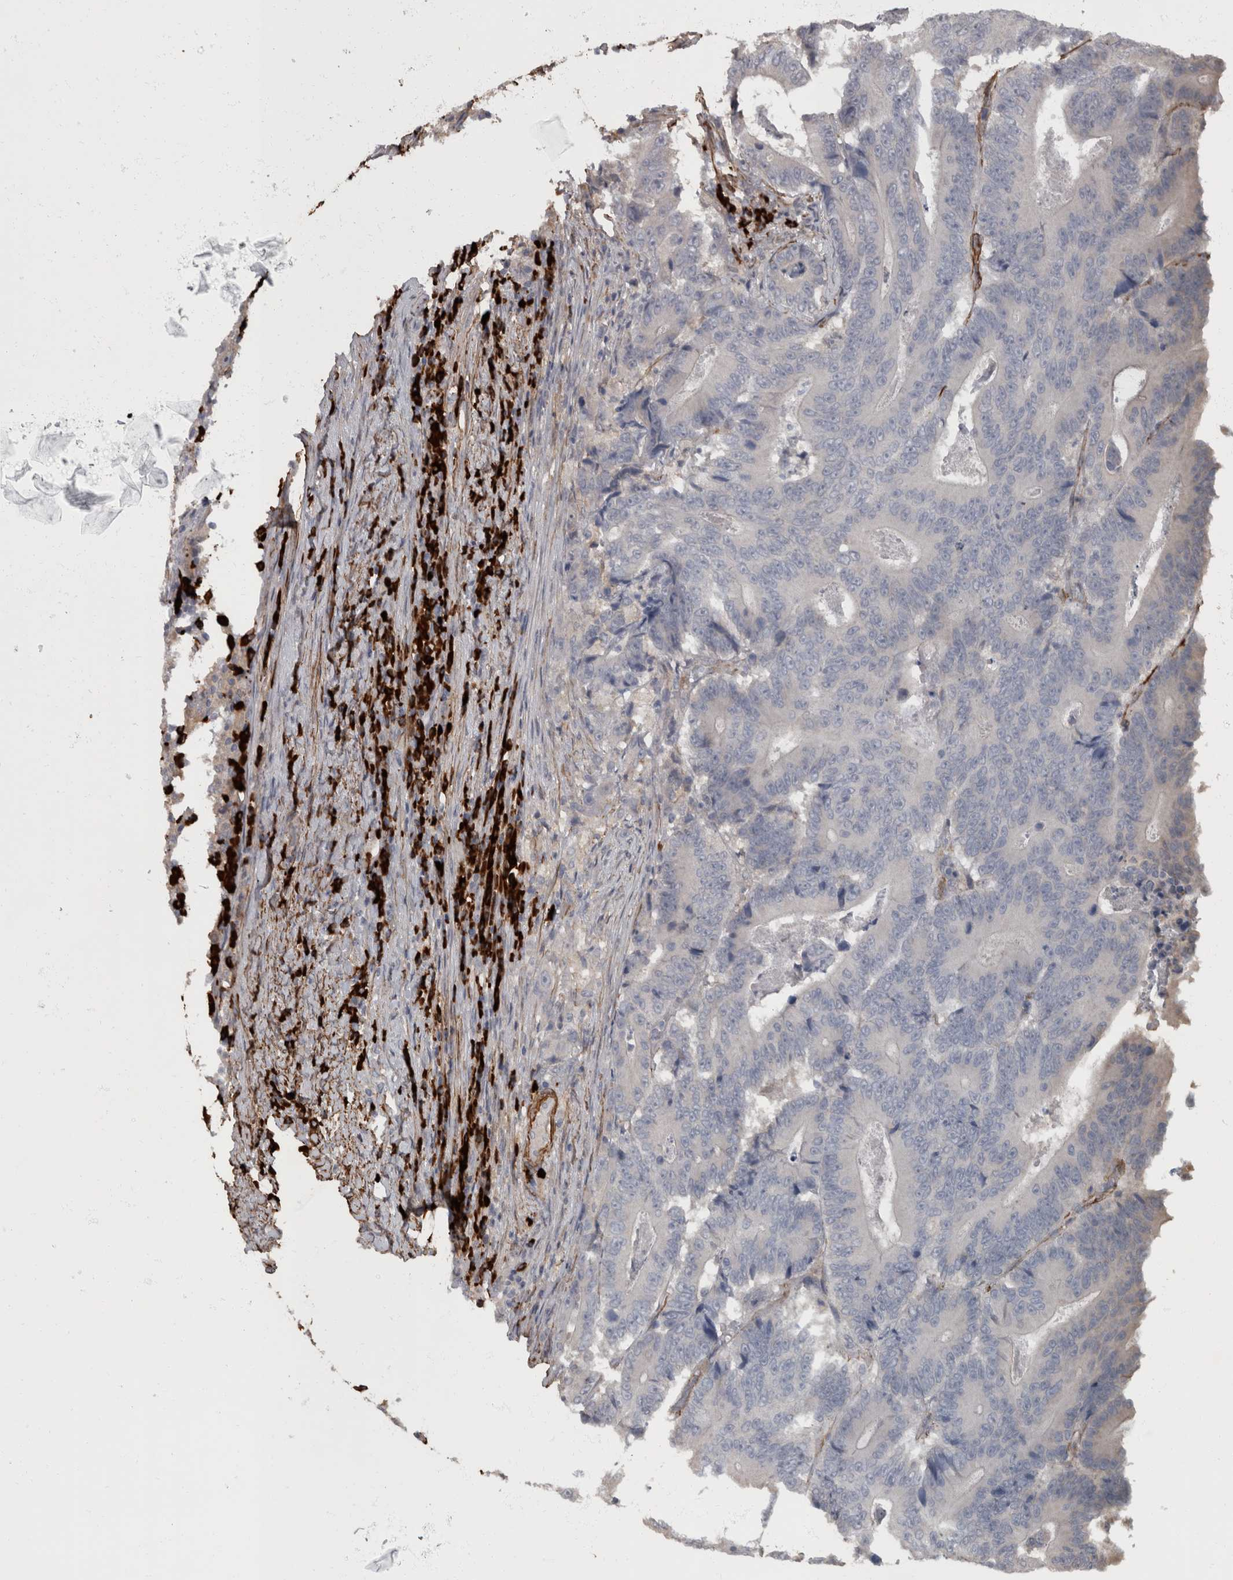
{"staining": {"intensity": "negative", "quantity": "none", "location": "none"}, "tissue": "colorectal cancer", "cell_type": "Tumor cells", "image_type": "cancer", "snomed": [{"axis": "morphology", "description": "Adenocarcinoma, NOS"}, {"axis": "topography", "description": "Colon"}], "caption": "DAB immunohistochemical staining of colorectal cancer displays no significant staining in tumor cells.", "gene": "MASTL", "patient": {"sex": "male", "age": 83}}